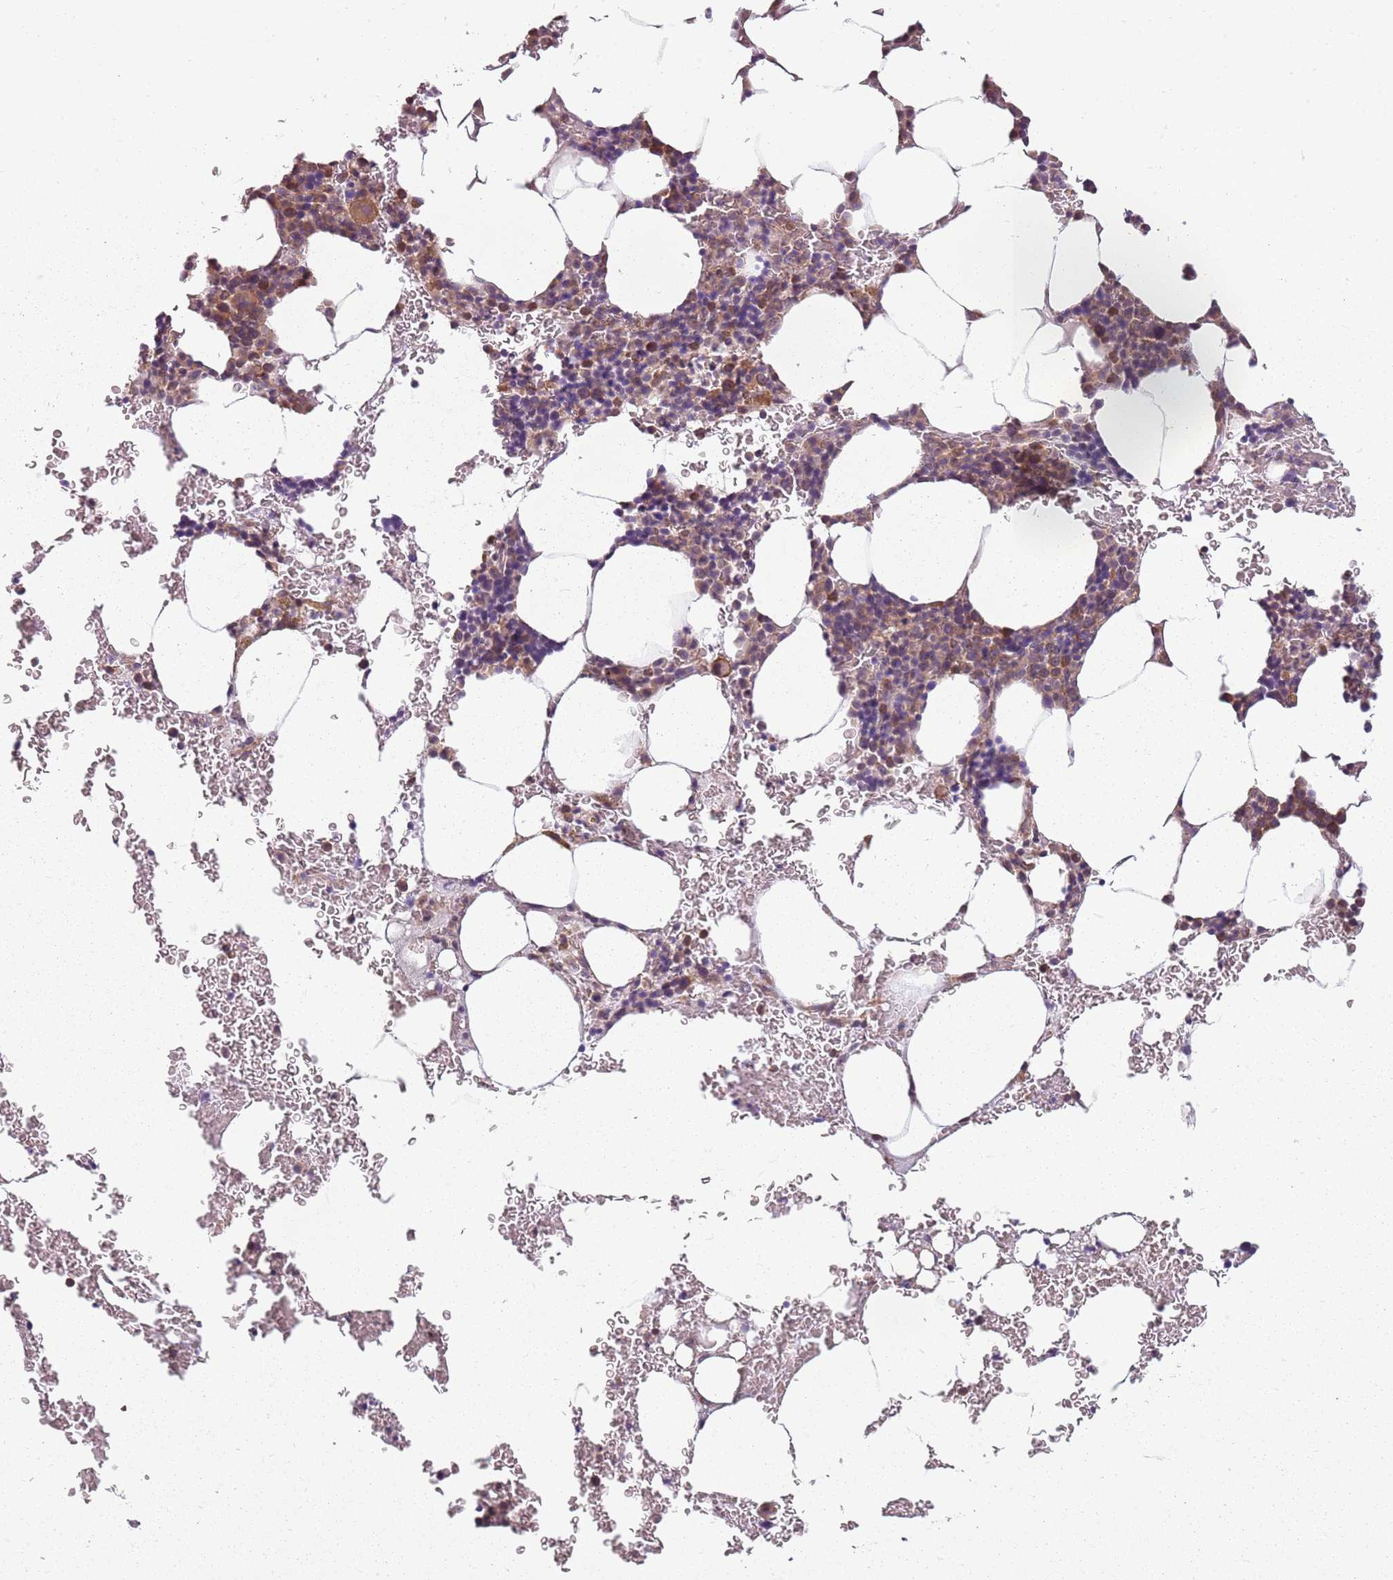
{"staining": {"intensity": "moderate", "quantity": "25%-75%", "location": "cytoplasmic/membranous"}, "tissue": "bone marrow", "cell_type": "Hematopoietic cells", "image_type": "normal", "snomed": [{"axis": "morphology", "description": "Normal tissue, NOS"}, {"axis": "topography", "description": "Bone marrow"}], "caption": "About 25%-75% of hematopoietic cells in benign bone marrow exhibit moderate cytoplasmic/membranous protein positivity as visualized by brown immunohistochemical staining.", "gene": "RPL21", "patient": {"sex": "female", "age": 58}}